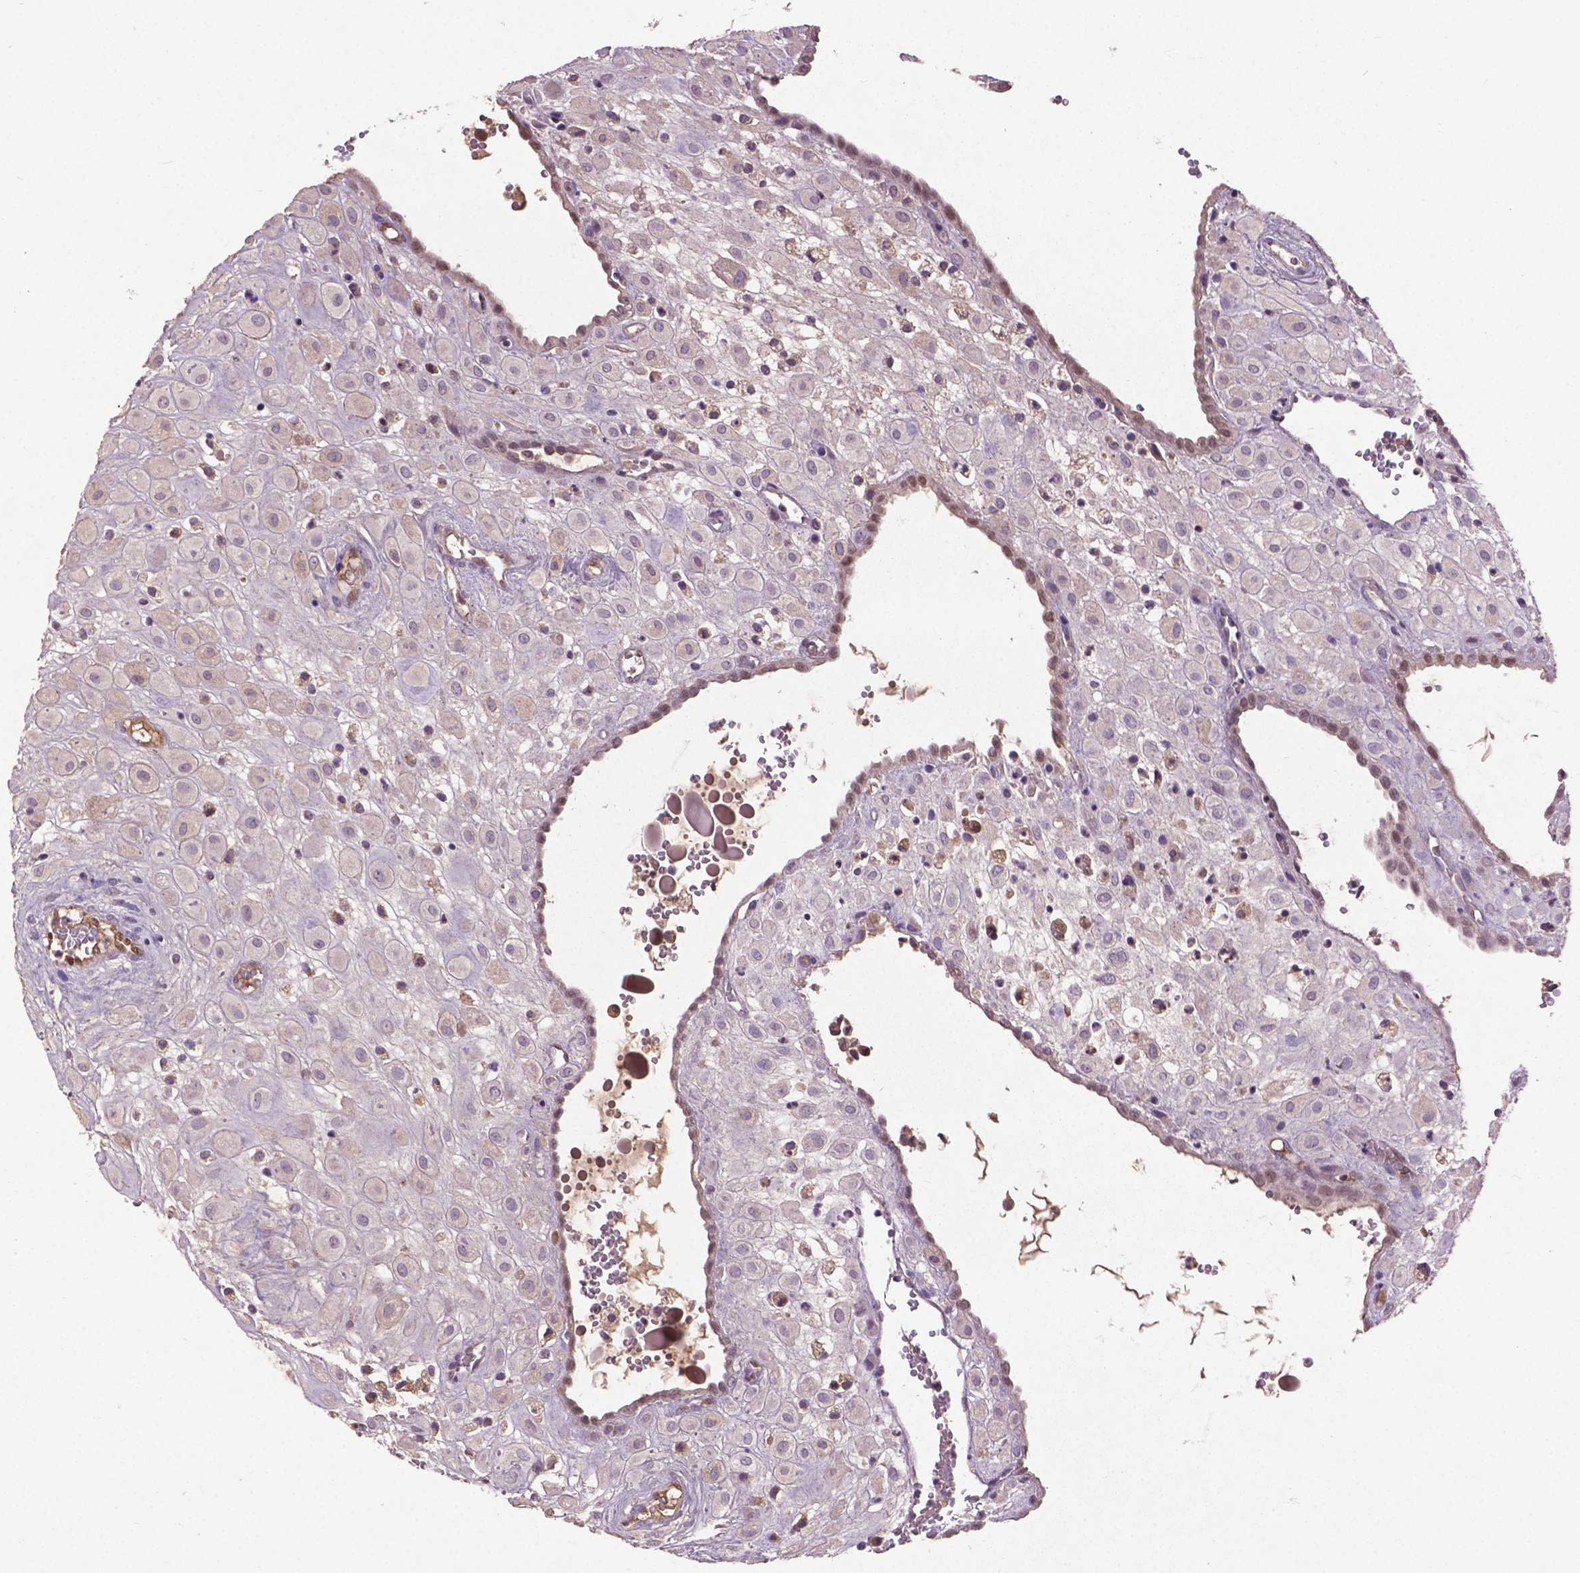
{"staining": {"intensity": "negative", "quantity": "none", "location": "none"}, "tissue": "placenta", "cell_type": "Decidual cells", "image_type": "normal", "snomed": [{"axis": "morphology", "description": "Normal tissue, NOS"}, {"axis": "topography", "description": "Placenta"}], "caption": "Histopathology image shows no significant protein staining in decidual cells of normal placenta. (DAB immunohistochemistry (IHC) visualized using brightfield microscopy, high magnification).", "gene": "SOX17", "patient": {"sex": "female", "age": 24}}